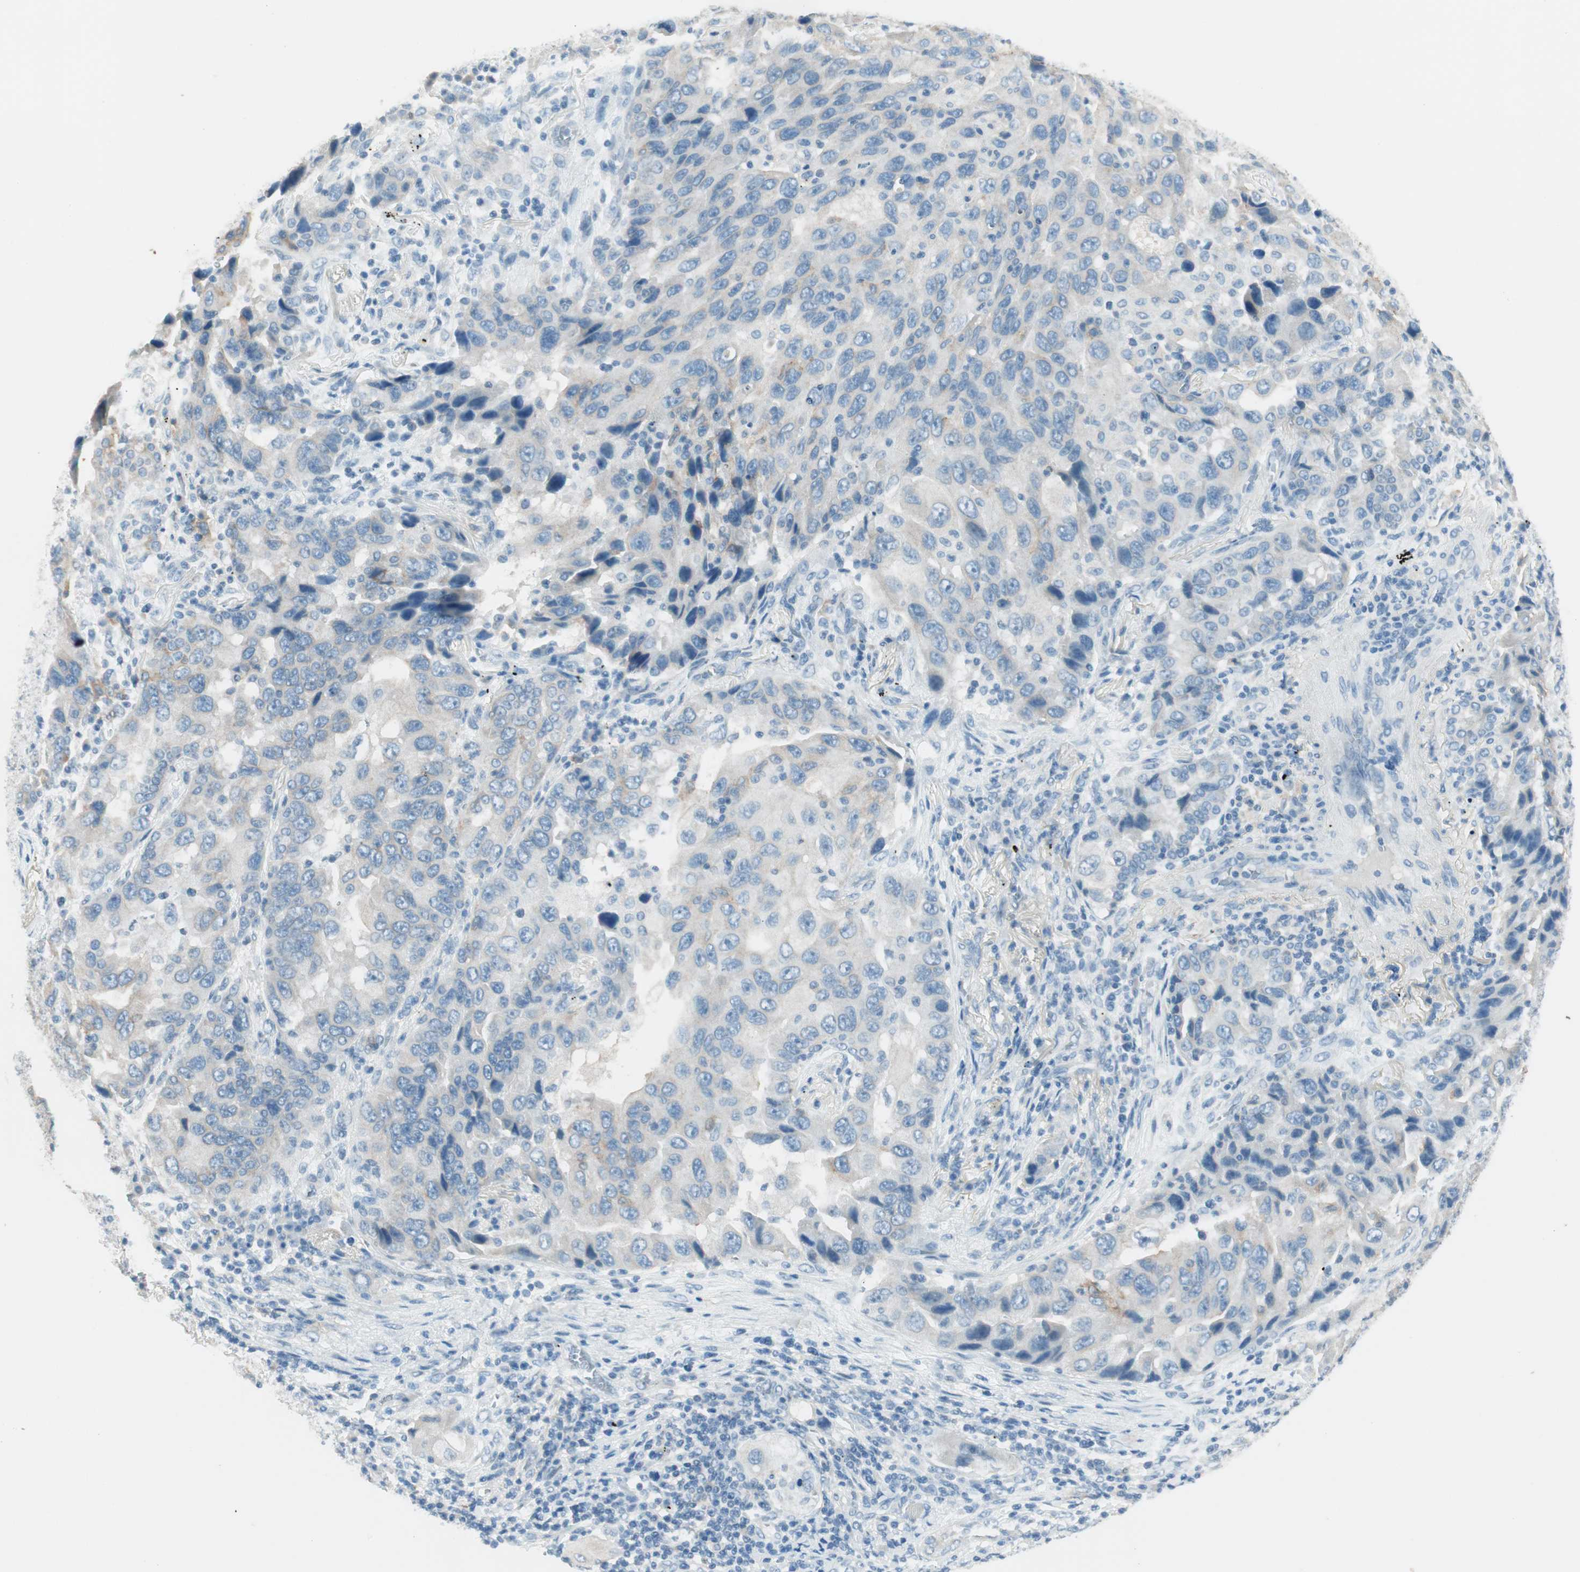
{"staining": {"intensity": "weak", "quantity": "<25%", "location": "cytoplasmic/membranous"}, "tissue": "lung cancer", "cell_type": "Tumor cells", "image_type": "cancer", "snomed": [{"axis": "morphology", "description": "Adenocarcinoma, NOS"}, {"axis": "topography", "description": "Lung"}], "caption": "Immunohistochemistry (IHC) of human adenocarcinoma (lung) shows no positivity in tumor cells. The staining was performed using DAB to visualize the protein expression in brown, while the nuclei were stained in blue with hematoxylin (Magnification: 20x).", "gene": "GNAO1", "patient": {"sex": "female", "age": 65}}